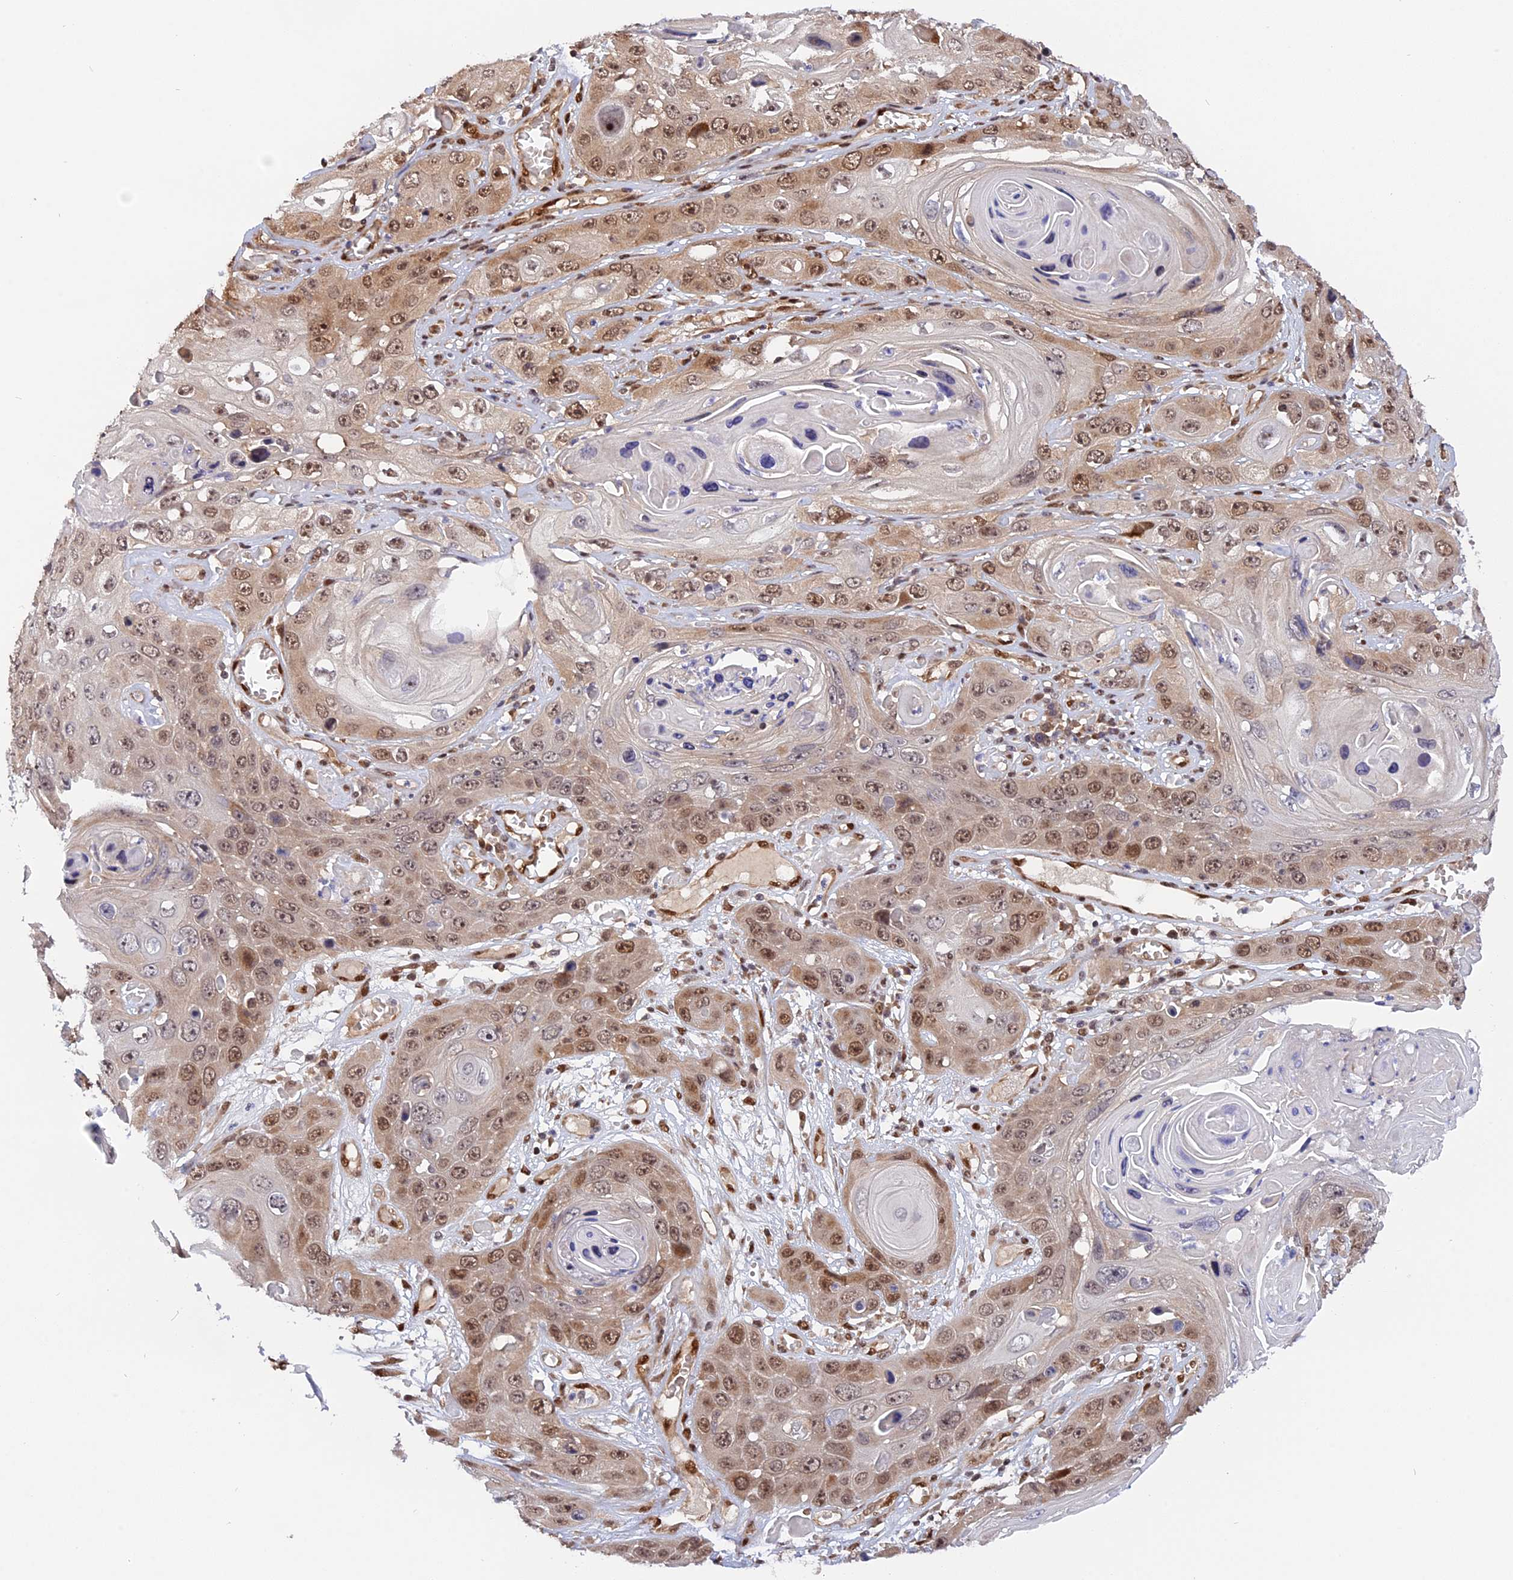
{"staining": {"intensity": "moderate", "quantity": ">75%", "location": "nuclear"}, "tissue": "skin cancer", "cell_type": "Tumor cells", "image_type": "cancer", "snomed": [{"axis": "morphology", "description": "Squamous cell carcinoma, NOS"}, {"axis": "topography", "description": "Skin"}], "caption": "Moderate nuclear staining is identified in about >75% of tumor cells in skin cancer. (DAB IHC, brown staining for protein, blue staining for nuclei).", "gene": "ZNF428", "patient": {"sex": "male", "age": 55}}